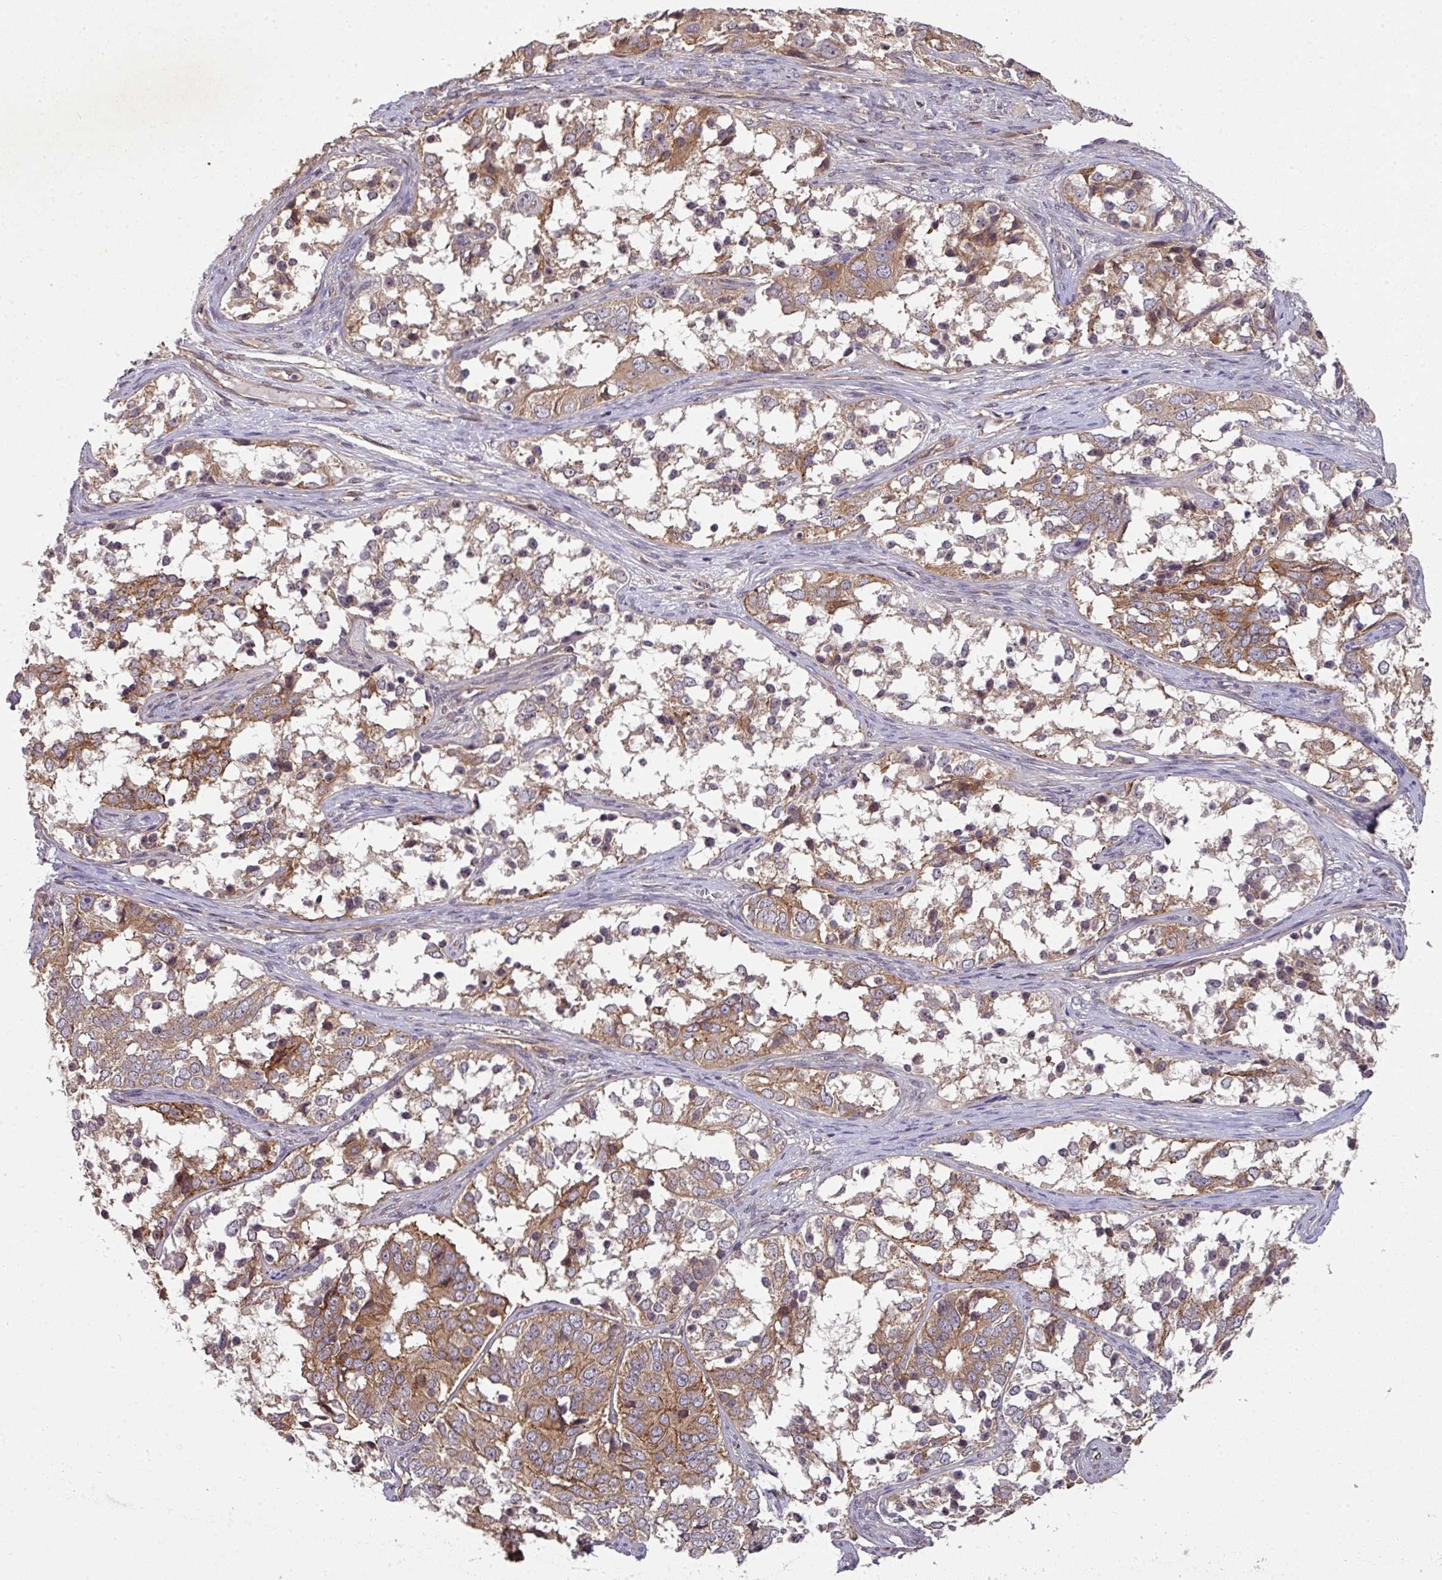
{"staining": {"intensity": "moderate", "quantity": ">75%", "location": "cytoplasmic/membranous"}, "tissue": "ovarian cancer", "cell_type": "Tumor cells", "image_type": "cancer", "snomed": [{"axis": "morphology", "description": "Carcinoma, endometroid"}, {"axis": "topography", "description": "Ovary"}], "caption": "Protein analysis of ovarian cancer tissue displays moderate cytoplasmic/membranous staining in about >75% of tumor cells.", "gene": "CYFIP2", "patient": {"sex": "female", "age": 51}}